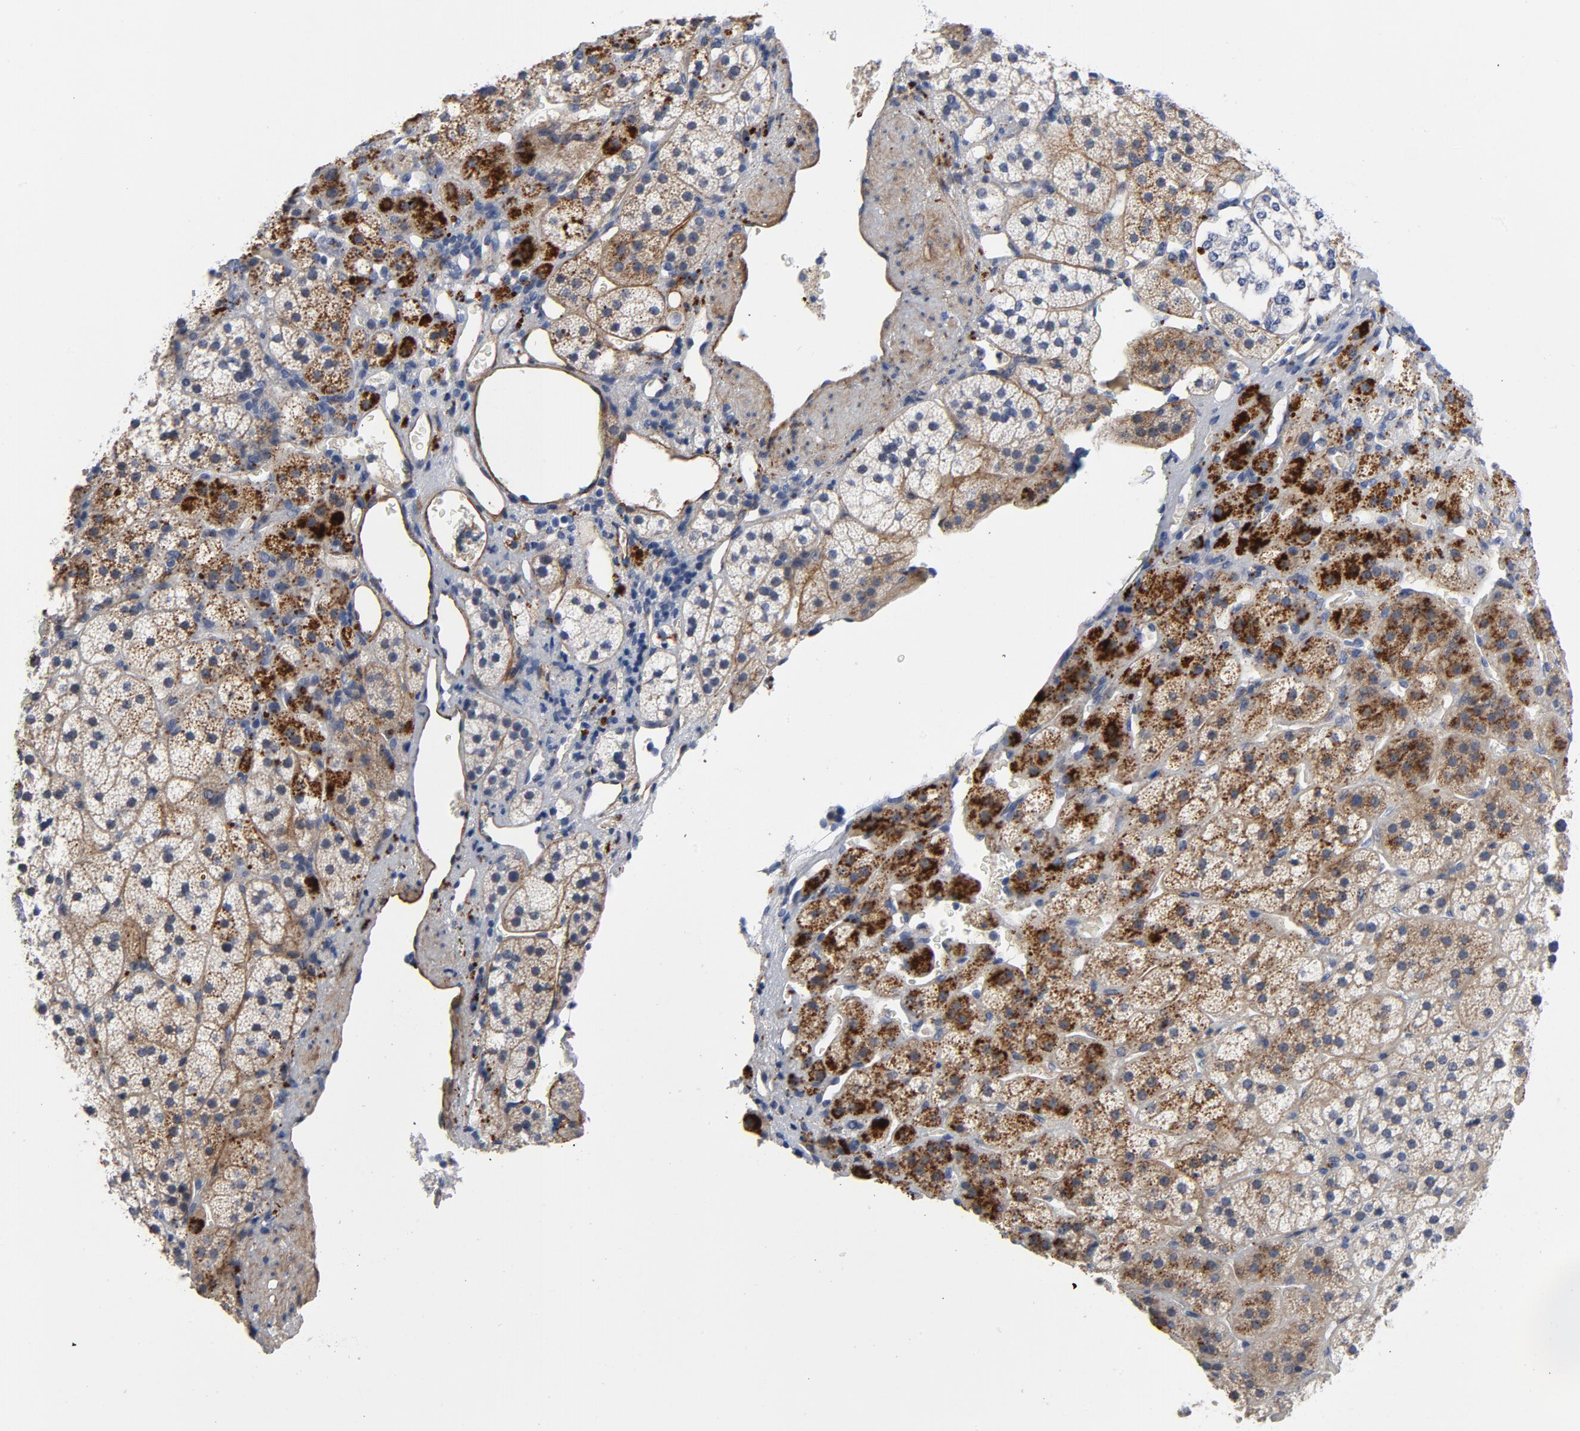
{"staining": {"intensity": "moderate", "quantity": ">75%", "location": "cytoplasmic/membranous"}, "tissue": "adrenal gland", "cell_type": "Glandular cells", "image_type": "normal", "snomed": [{"axis": "morphology", "description": "Normal tissue, NOS"}, {"axis": "topography", "description": "Adrenal gland"}], "caption": "Brown immunohistochemical staining in unremarkable human adrenal gland shows moderate cytoplasmic/membranous expression in approximately >75% of glandular cells.", "gene": "LAMC1", "patient": {"sex": "female", "age": 44}}